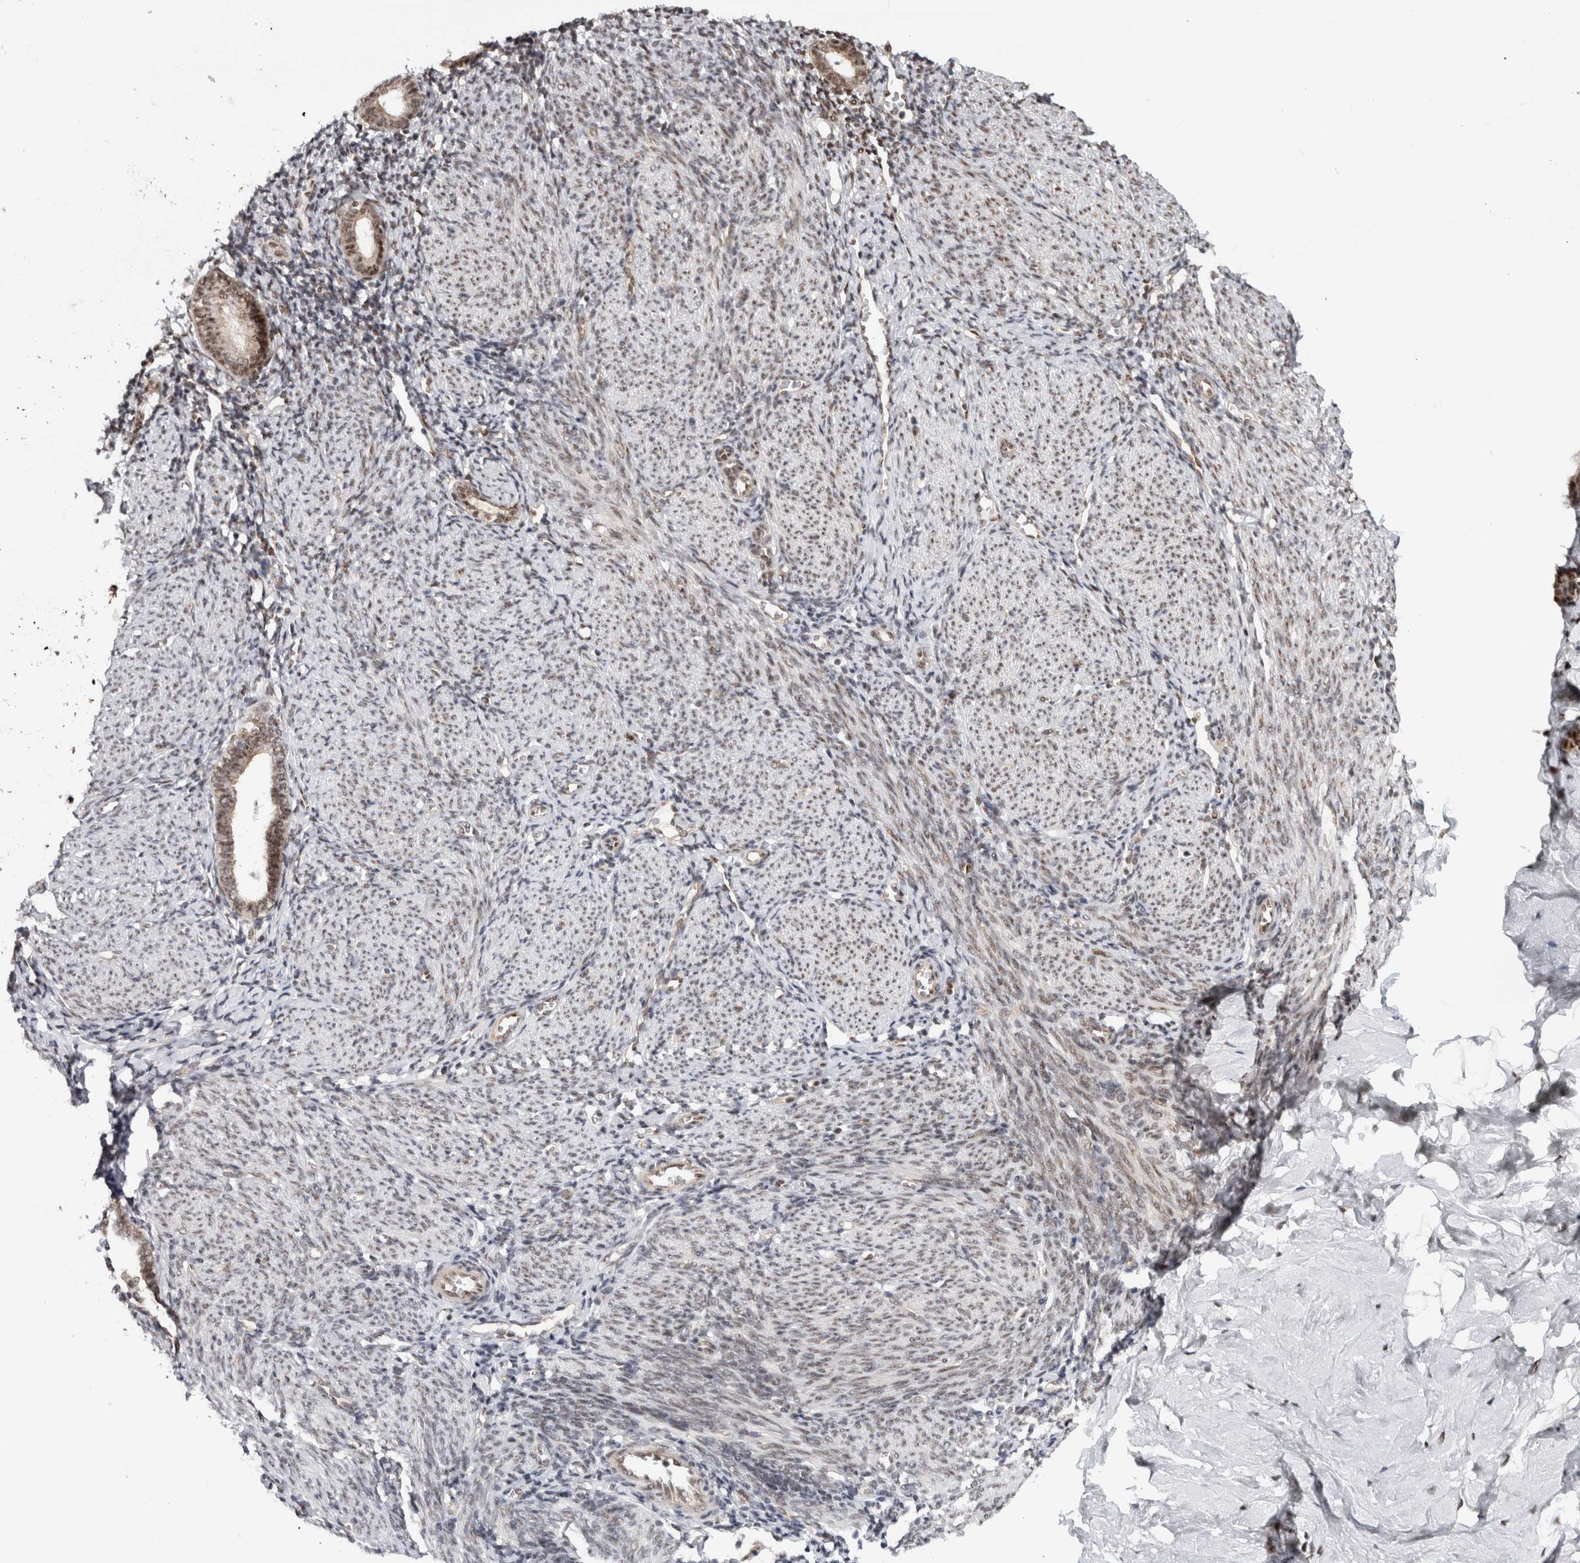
{"staining": {"intensity": "moderate", "quantity": ">75%", "location": "nuclear"}, "tissue": "endometrium", "cell_type": "Cells in endometrial stroma", "image_type": "normal", "snomed": [{"axis": "morphology", "description": "Normal tissue, NOS"}, {"axis": "morphology", "description": "Adenocarcinoma, NOS"}, {"axis": "topography", "description": "Endometrium"}], "caption": "Protein staining exhibits moderate nuclear positivity in approximately >75% of cells in endometrial stroma in unremarkable endometrium. The staining is performed using DAB (3,3'-diaminobenzidine) brown chromogen to label protein expression. The nuclei are counter-stained blue using hematoxylin.", "gene": "MKNK1", "patient": {"sex": "female", "age": 57}}